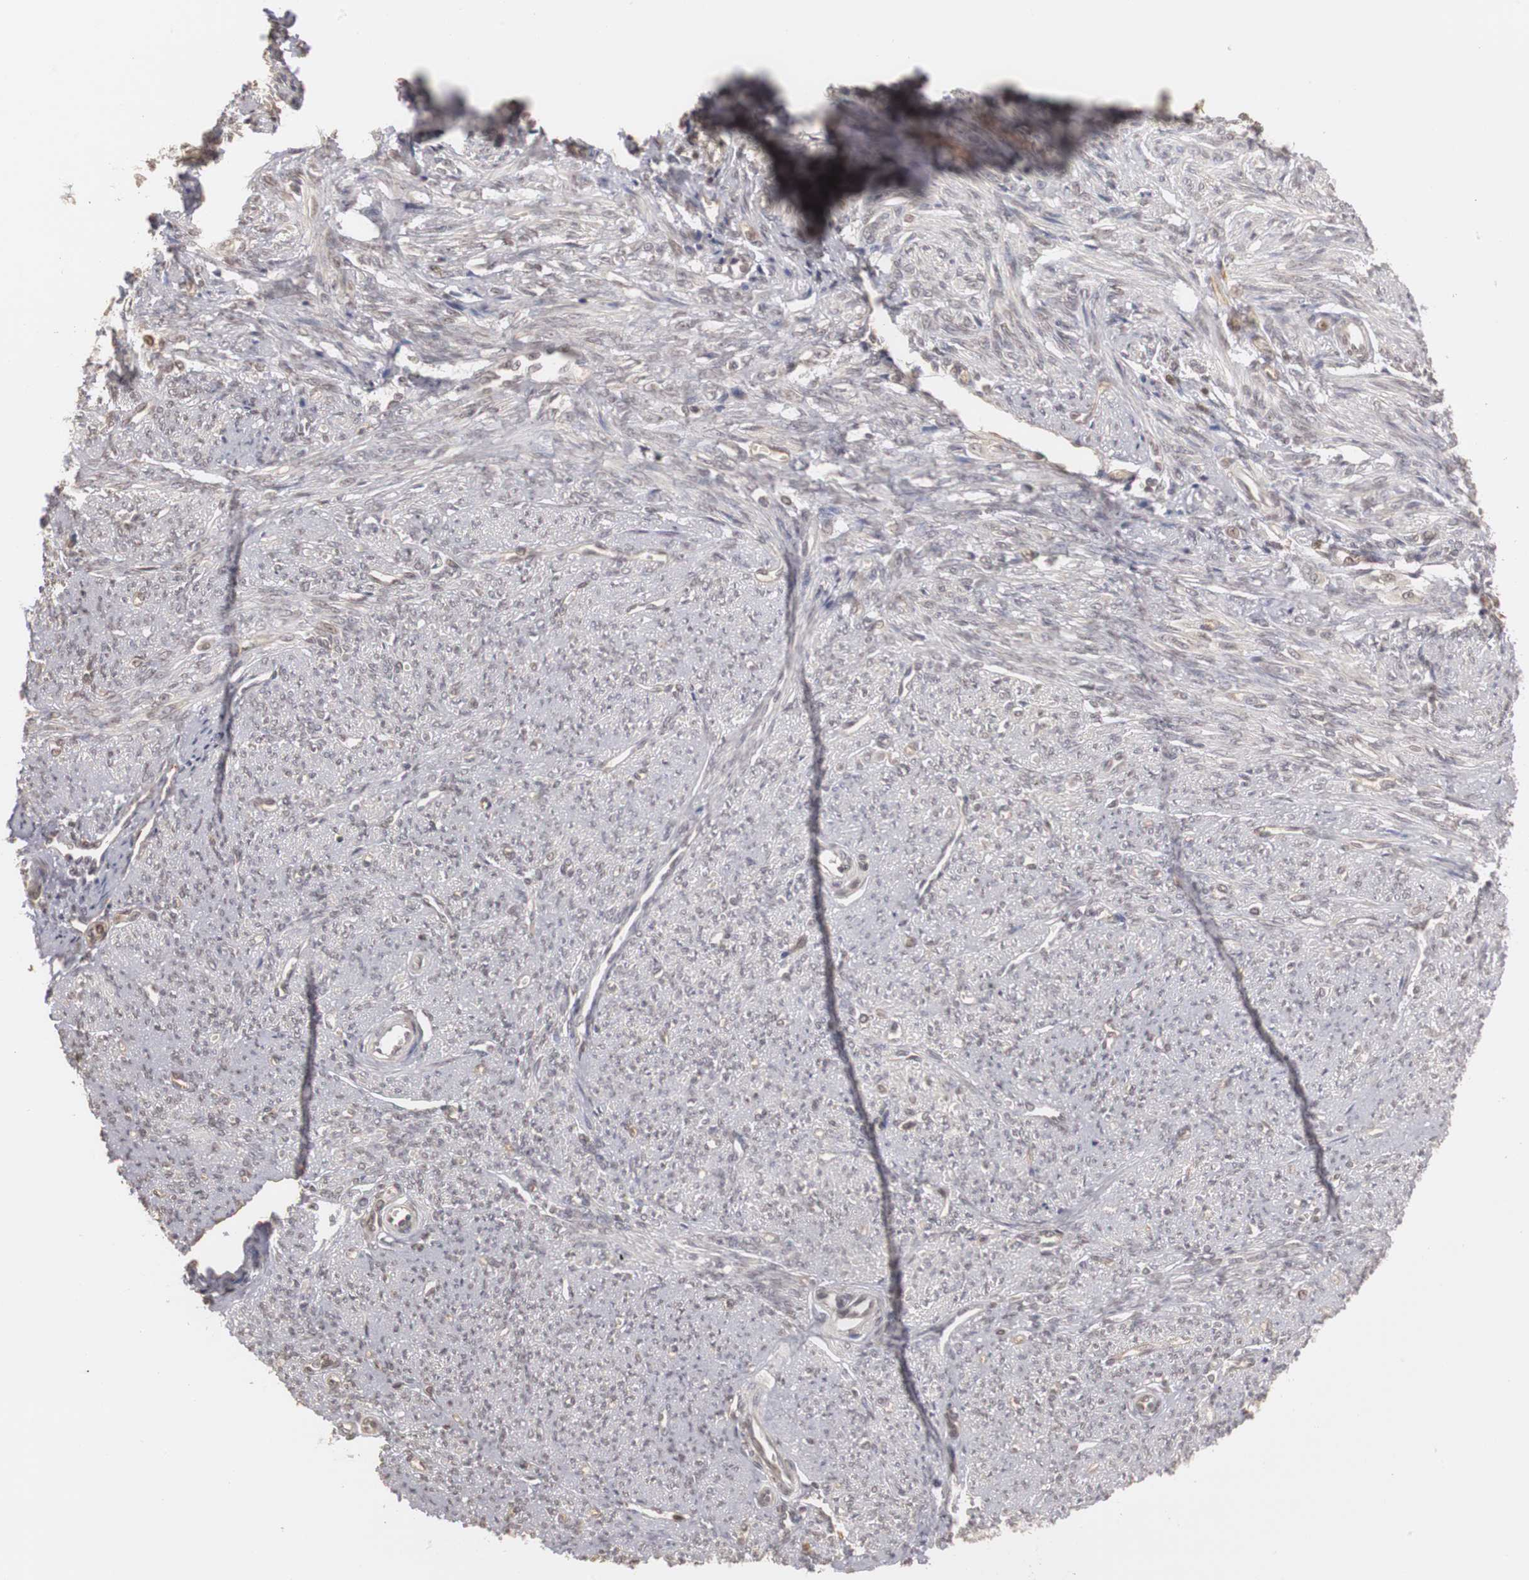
{"staining": {"intensity": "weak", "quantity": "25%-75%", "location": "cytoplasmic/membranous,nuclear"}, "tissue": "smooth muscle", "cell_type": "Smooth muscle cells", "image_type": "normal", "snomed": [{"axis": "morphology", "description": "Normal tissue, NOS"}, {"axis": "topography", "description": "Smooth muscle"}], "caption": "IHC image of normal human smooth muscle stained for a protein (brown), which demonstrates low levels of weak cytoplasmic/membranous,nuclear expression in approximately 25%-75% of smooth muscle cells.", "gene": "PLEKHA1", "patient": {"sex": "female", "age": 65}}